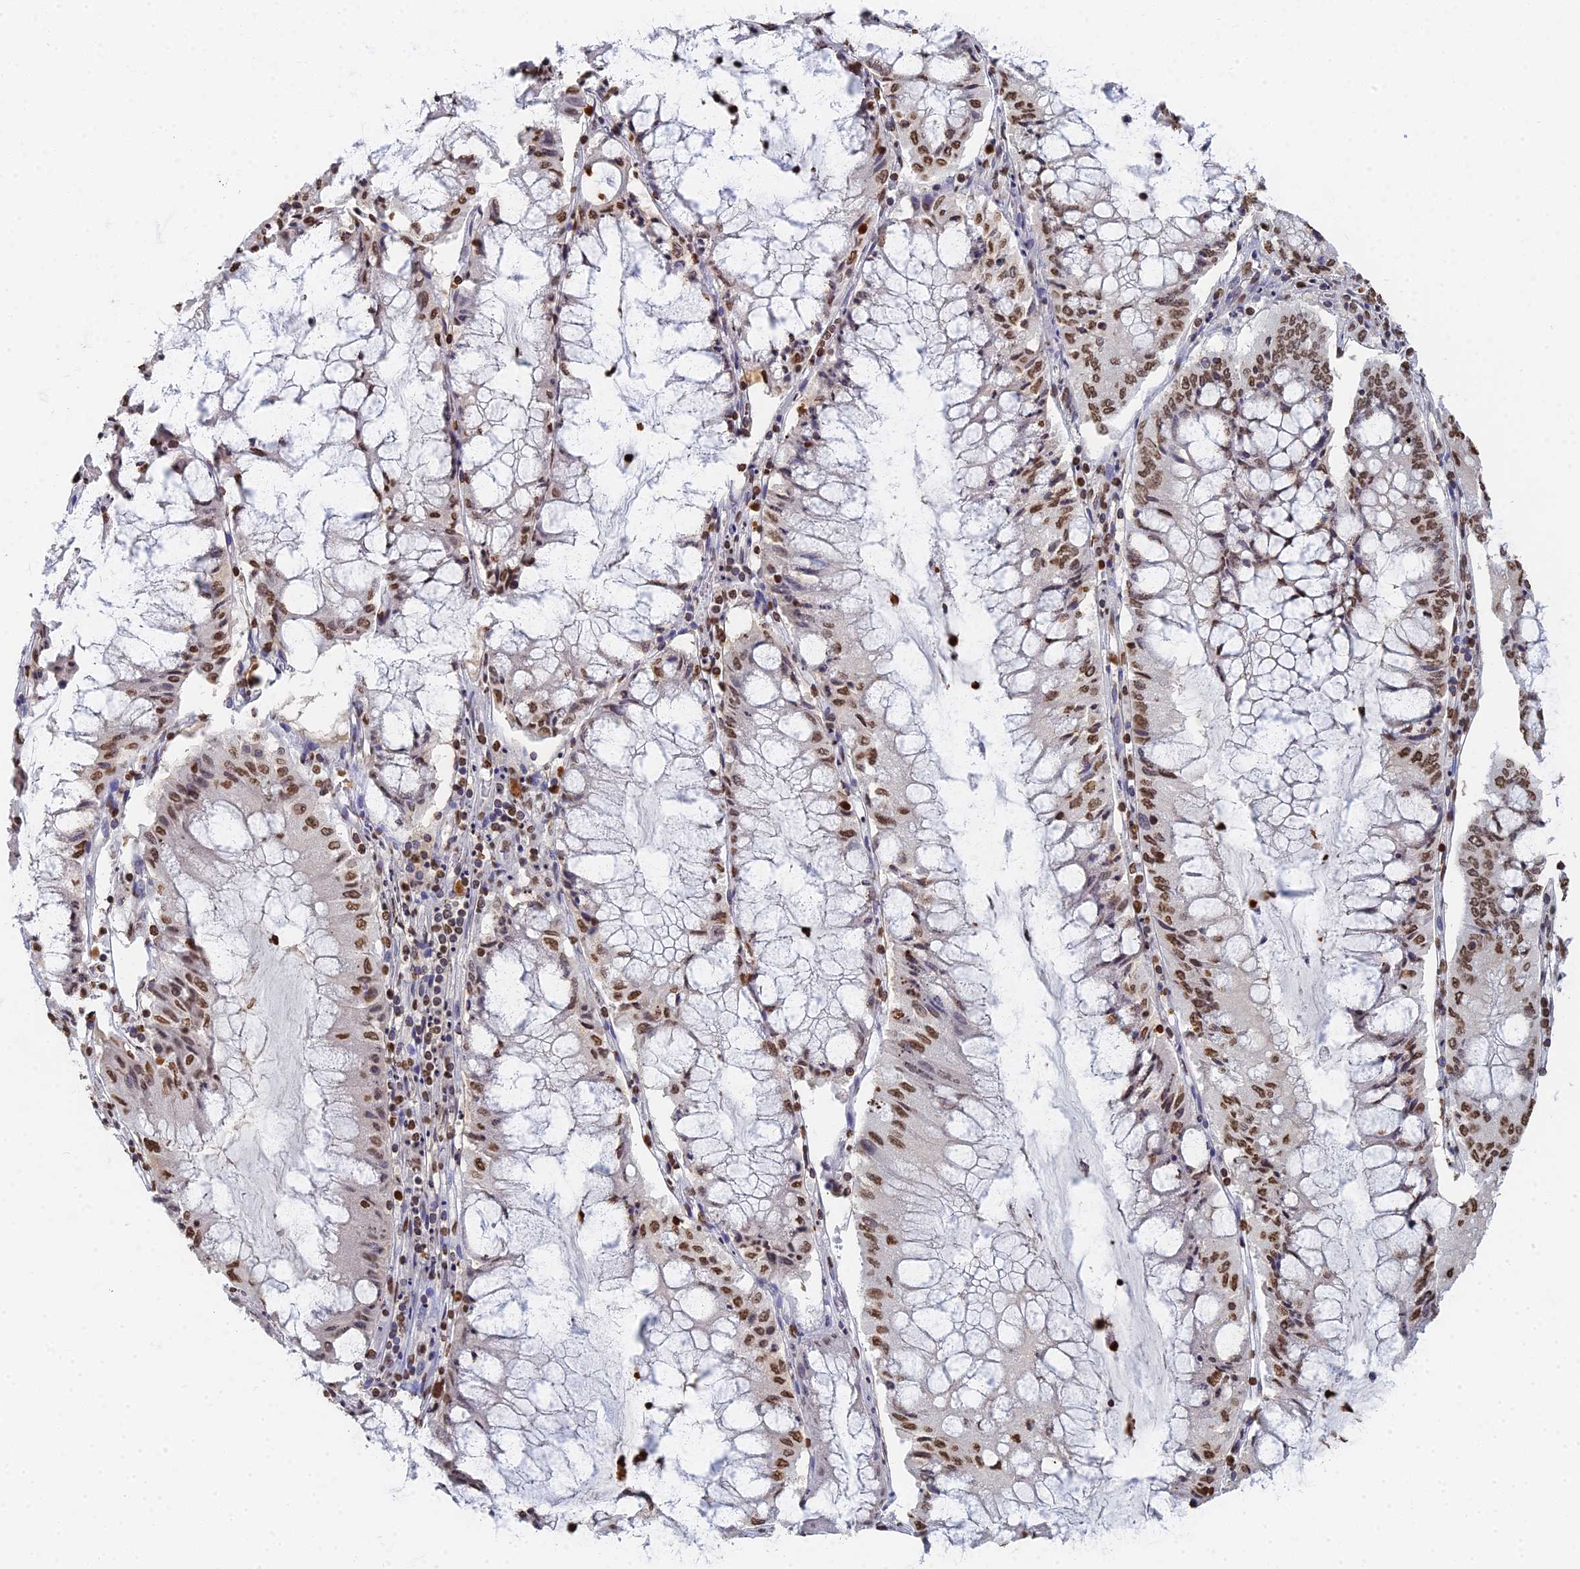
{"staining": {"intensity": "moderate", "quantity": ">75%", "location": "nuclear"}, "tissue": "pancreatic cancer", "cell_type": "Tumor cells", "image_type": "cancer", "snomed": [{"axis": "morphology", "description": "Adenocarcinoma, NOS"}, {"axis": "topography", "description": "Pancreas"}], "caption": "DAB immunohistochemical staining of pancreatic adenocarcinoma reveals moderate nuclear protein positivity in approximately >75% of tumor cells.", "gene": "GBP3", "patient": {"sex": "female", "age": 50}}